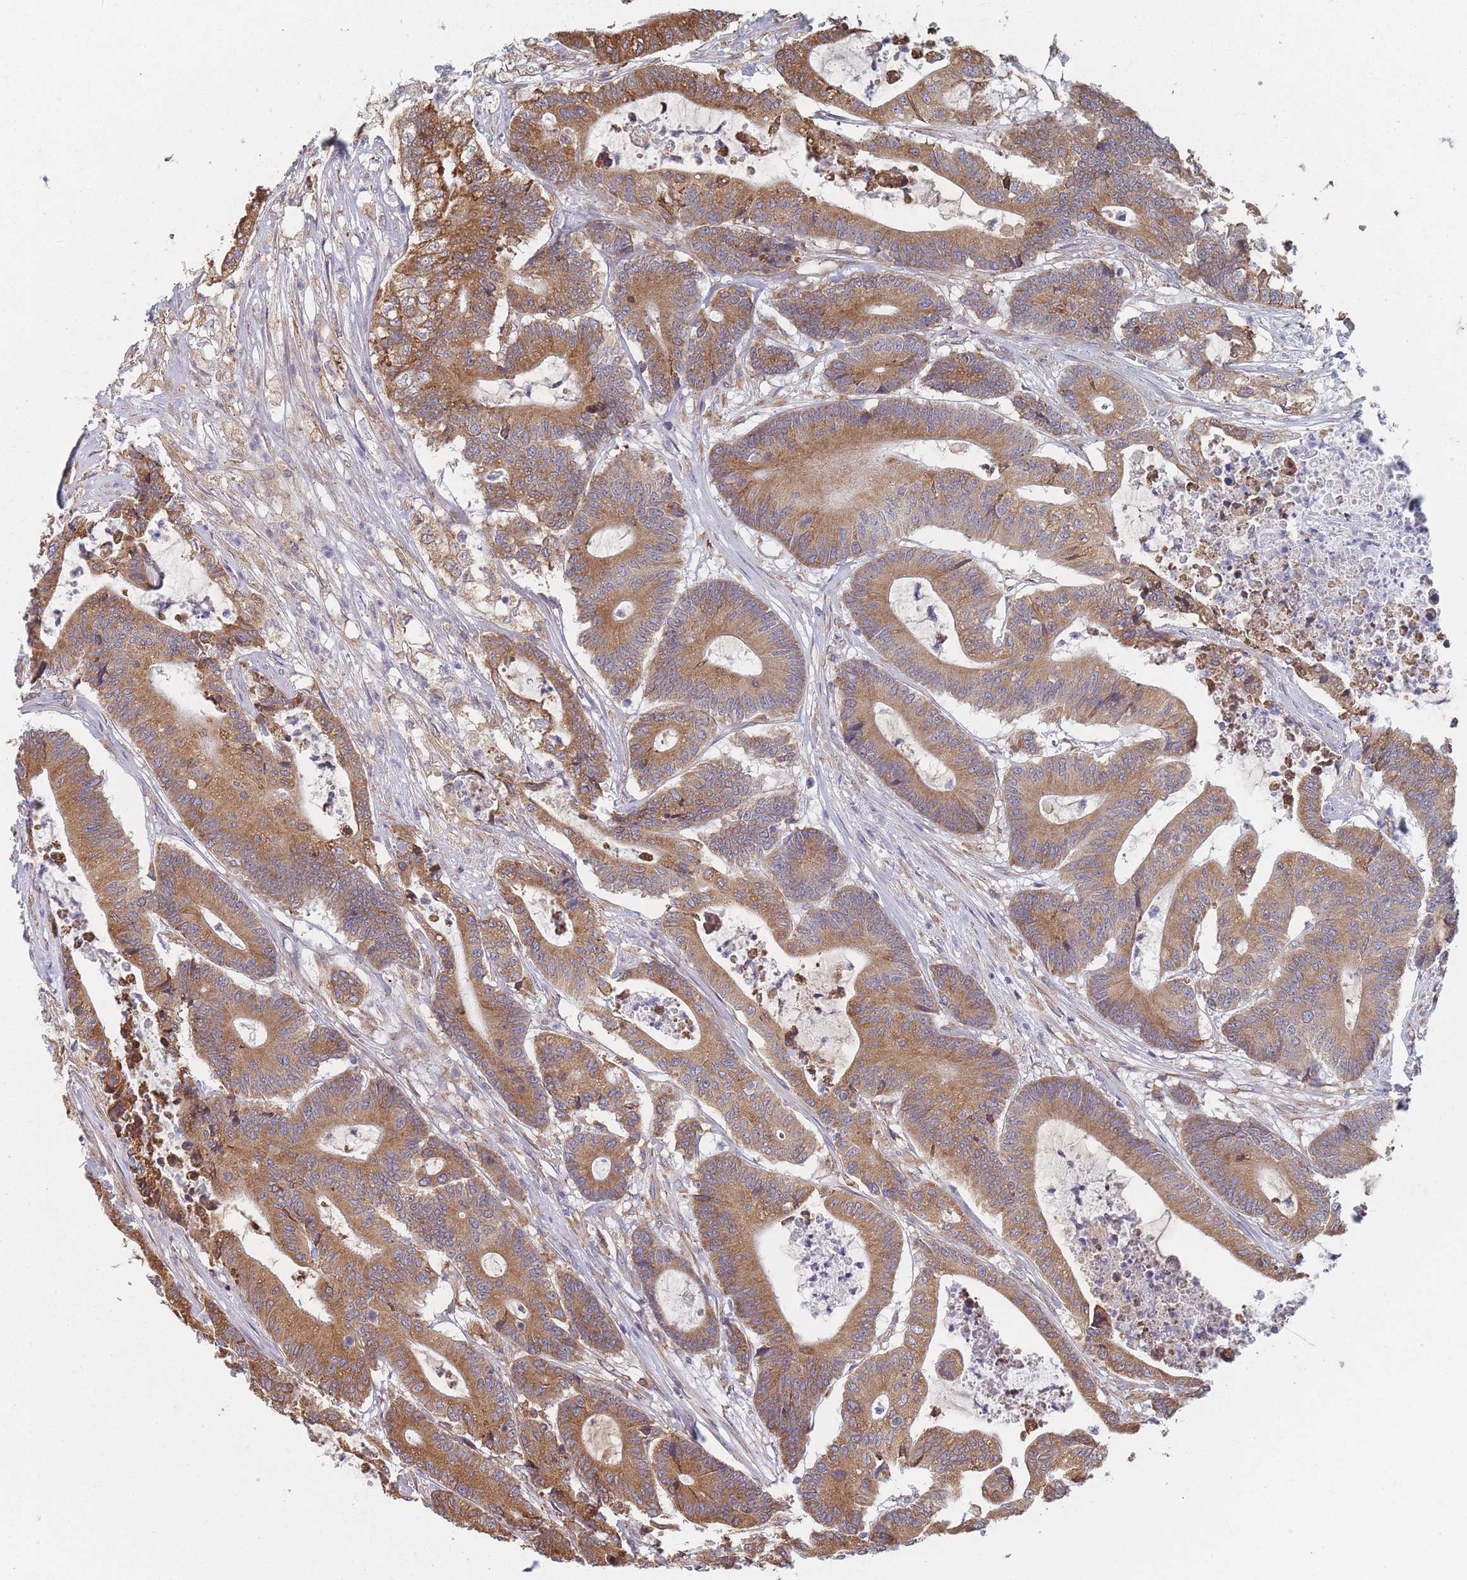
{"staining": {"intensity": "moderate", "quantity": ">75%", "location": "cytoplasmic/membranous"}, "tissue": "colorectal cancer", "cell_type": "Tumor cells", "image_type": "cancer", "snomed": [{"axis": "morphology", "description": "Adenocarcinoma, NOS"}, {"axis": "topography", "description": "Colon"}], "caption": "This photomicrograph exhibits immunohistochemistry staining of colorectal cancer, with medium moderate cytoplasmic/membranous staining in approximately >75% of tumor cells.", "gene": "OR7C2", "patient": {"sex": "female", "age": 84}}